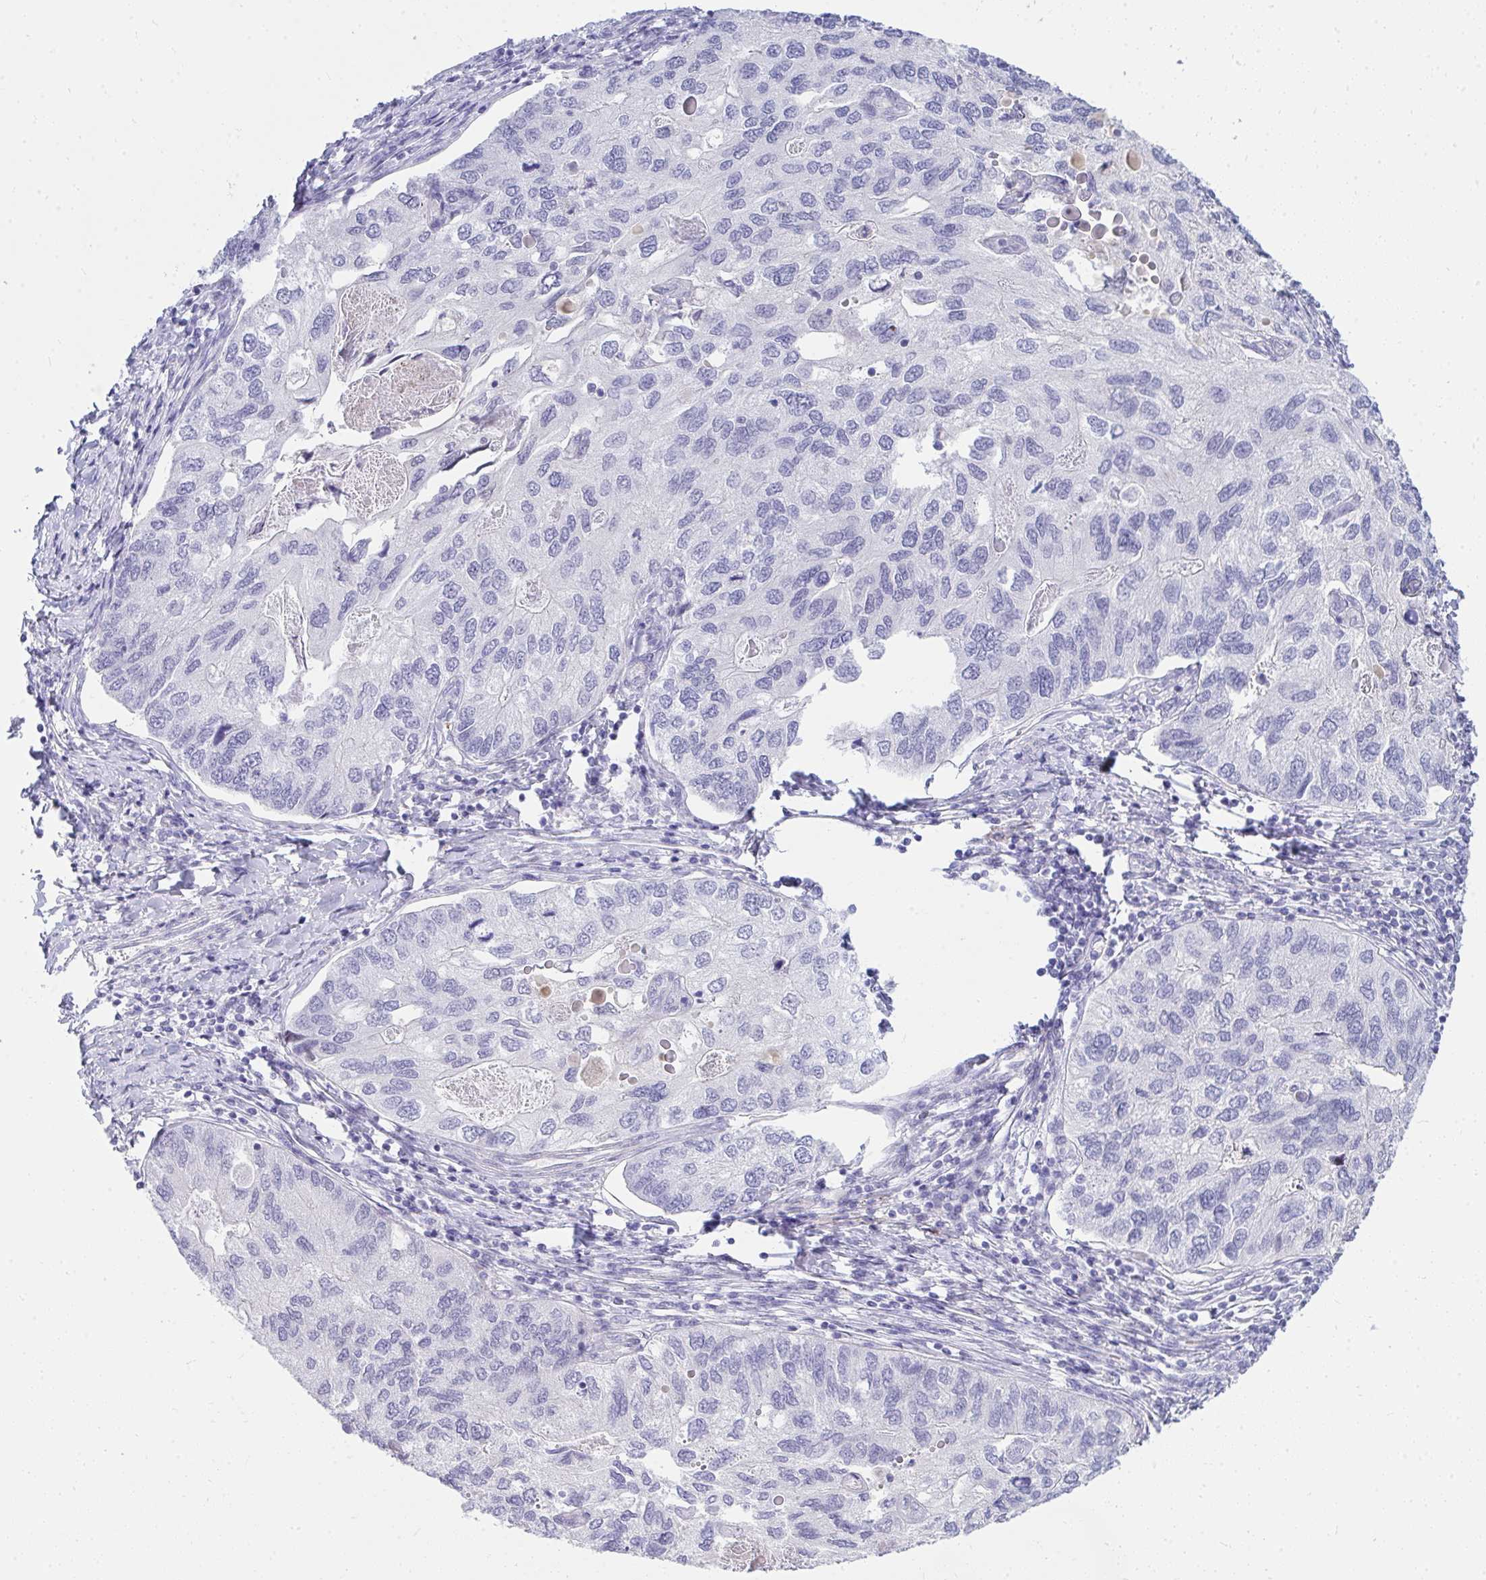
{"staining": {"intensity": "negative", "quantity": "none", "location": "none"}, "tissue": "endometrial cancer", "cell_type": "Tumor cells", "image_type": "cancer", "snomed": [{"axis": "morphology", "description": "Carcinoma, NOS"}, {"axis": "topography", "description": "Uterus"}], "caption": "Human carcinoma (endometrial) stained for a protein using IHC shows no expression in tumor cells.", "gene": "LRRC36", "patient": {"sex": "female", "age": 76}}